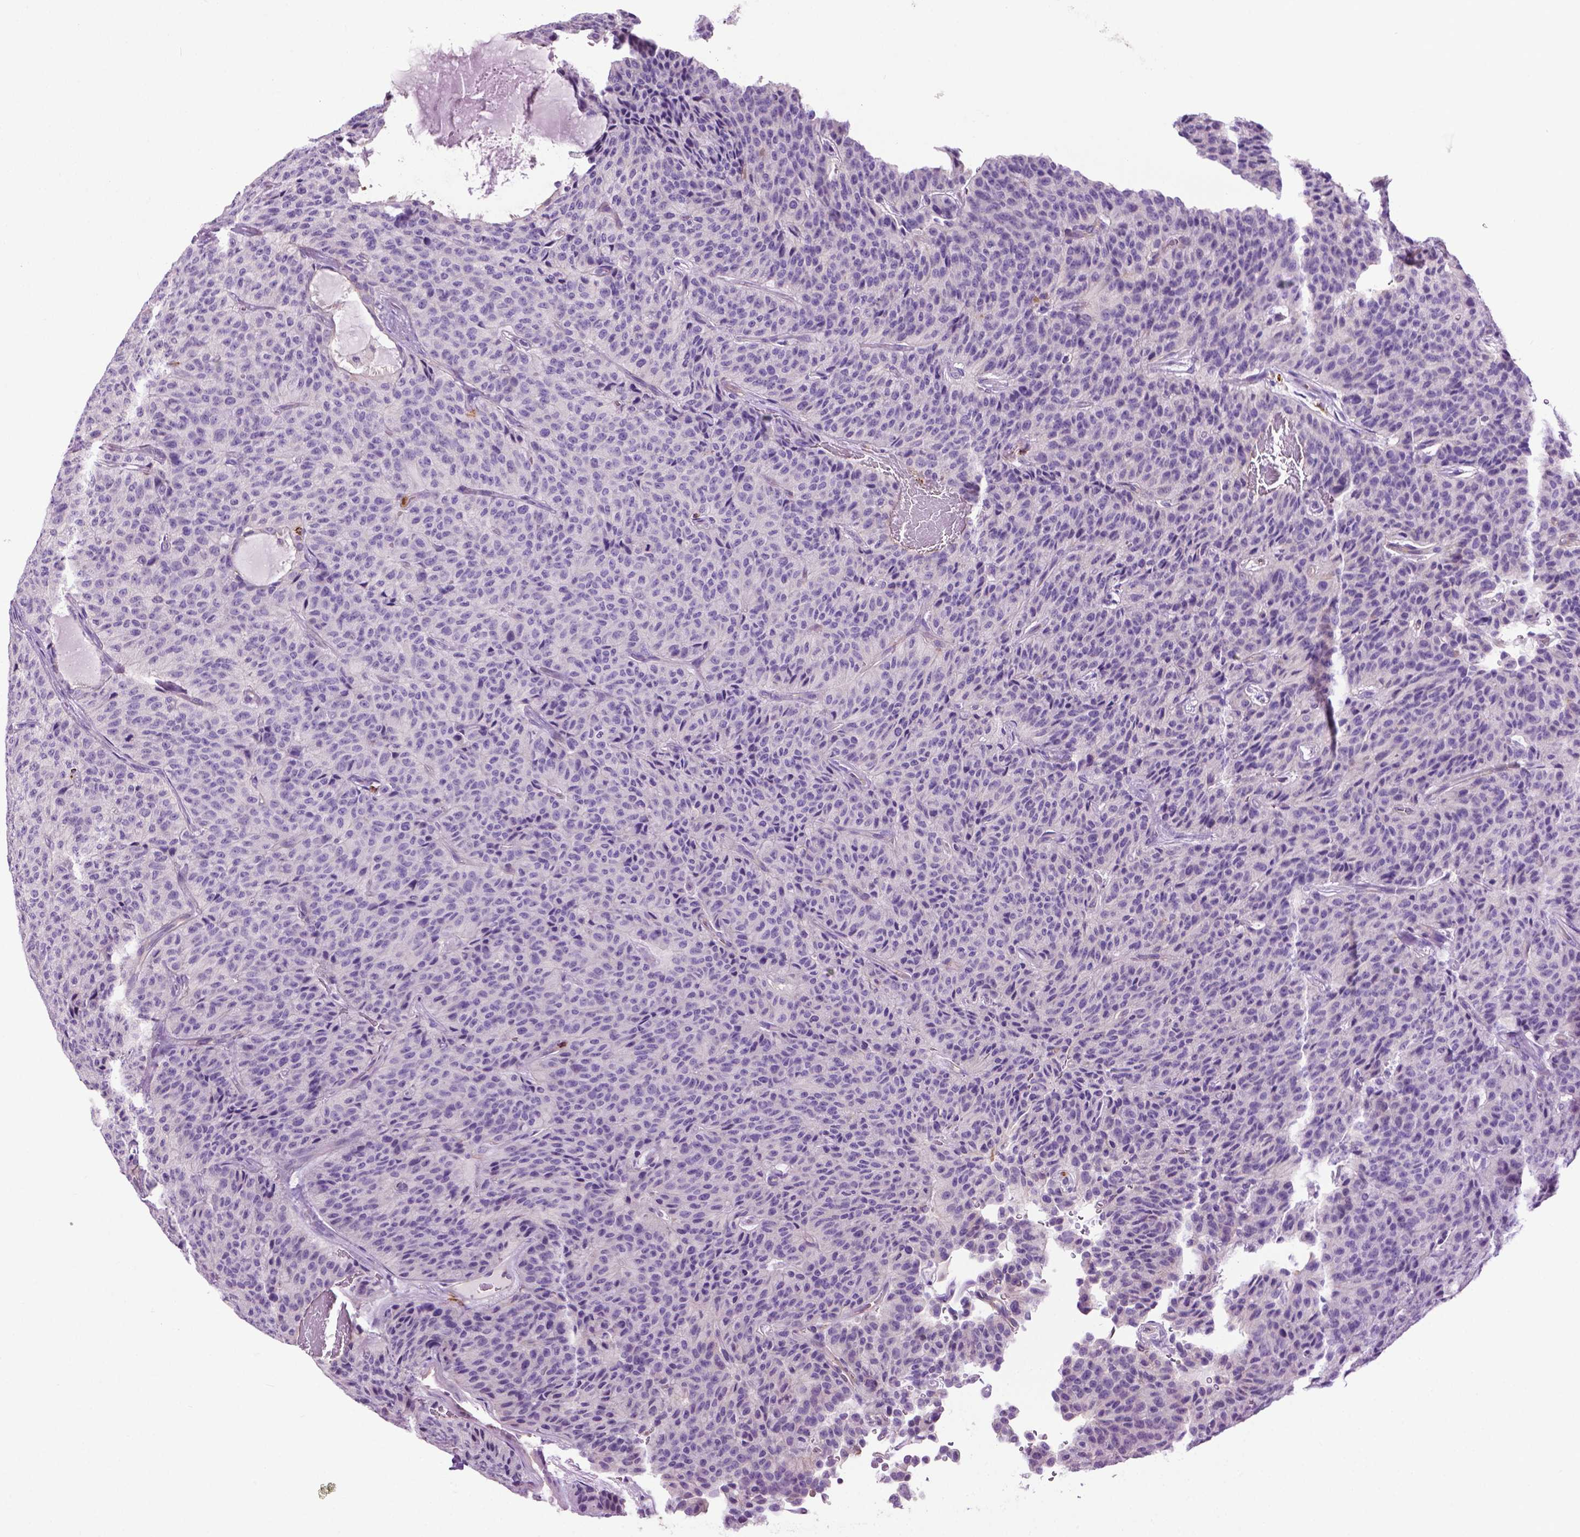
{"staining": {"intensity": "negative", "quantity": "none", "location": "none"}, "tissue": "carcinoid", "cell_type": "Tumor cells", "image_type": "cancer", "snomed": [{"axis": "morphology", "description": "Carcinoid, malignant, NOS"}, {"axis": "topography", "description": "Lung"}], "caption": "Immunohistochemistry micrograph of neoplastic tissue: human carcinoid stained with DAB displays no significant protein positivity in tumor cells.", "gene": "SPECC1L", "patient": {"sex": "male", "age": 71}}